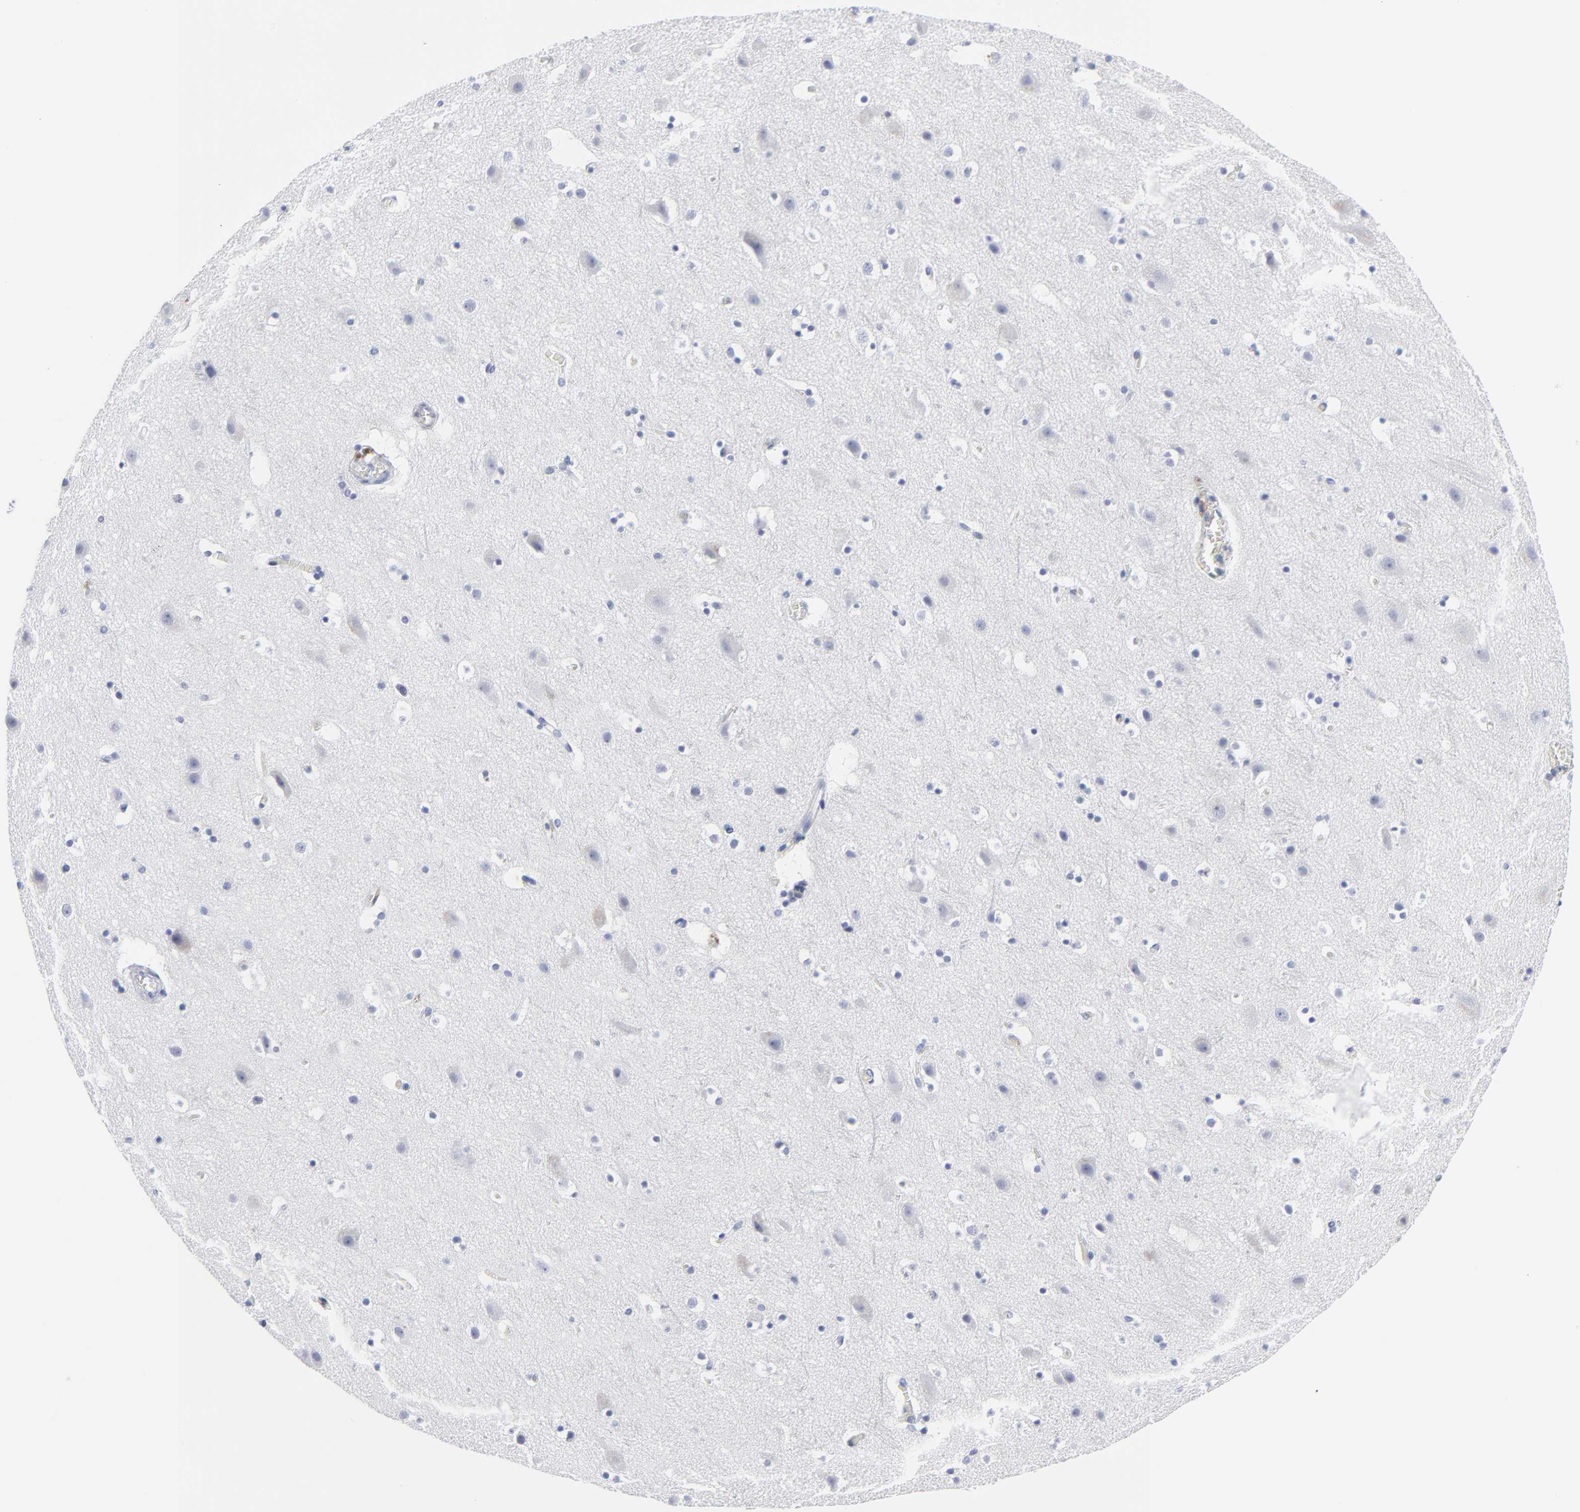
{"staining": {"intensity": "negative", "quantity": "none", "location": "none"}, "tissue": "cerebral cortex", "cell_type": "Endothelial cells", "image_type": "normal", "snomed": [{"axis": "morphology", "description": "Normal tissue, NOS"}, {"axis": "topography", "description": "Cerebral cortex"}], "caption": "High power microscopy micrograph of an immunohistochemistry image of normal cerebral cortex, revealing no significant expression in endothelial cells.", "gene": "CDK1", "patient": {"sex": "male", "age": 45}}